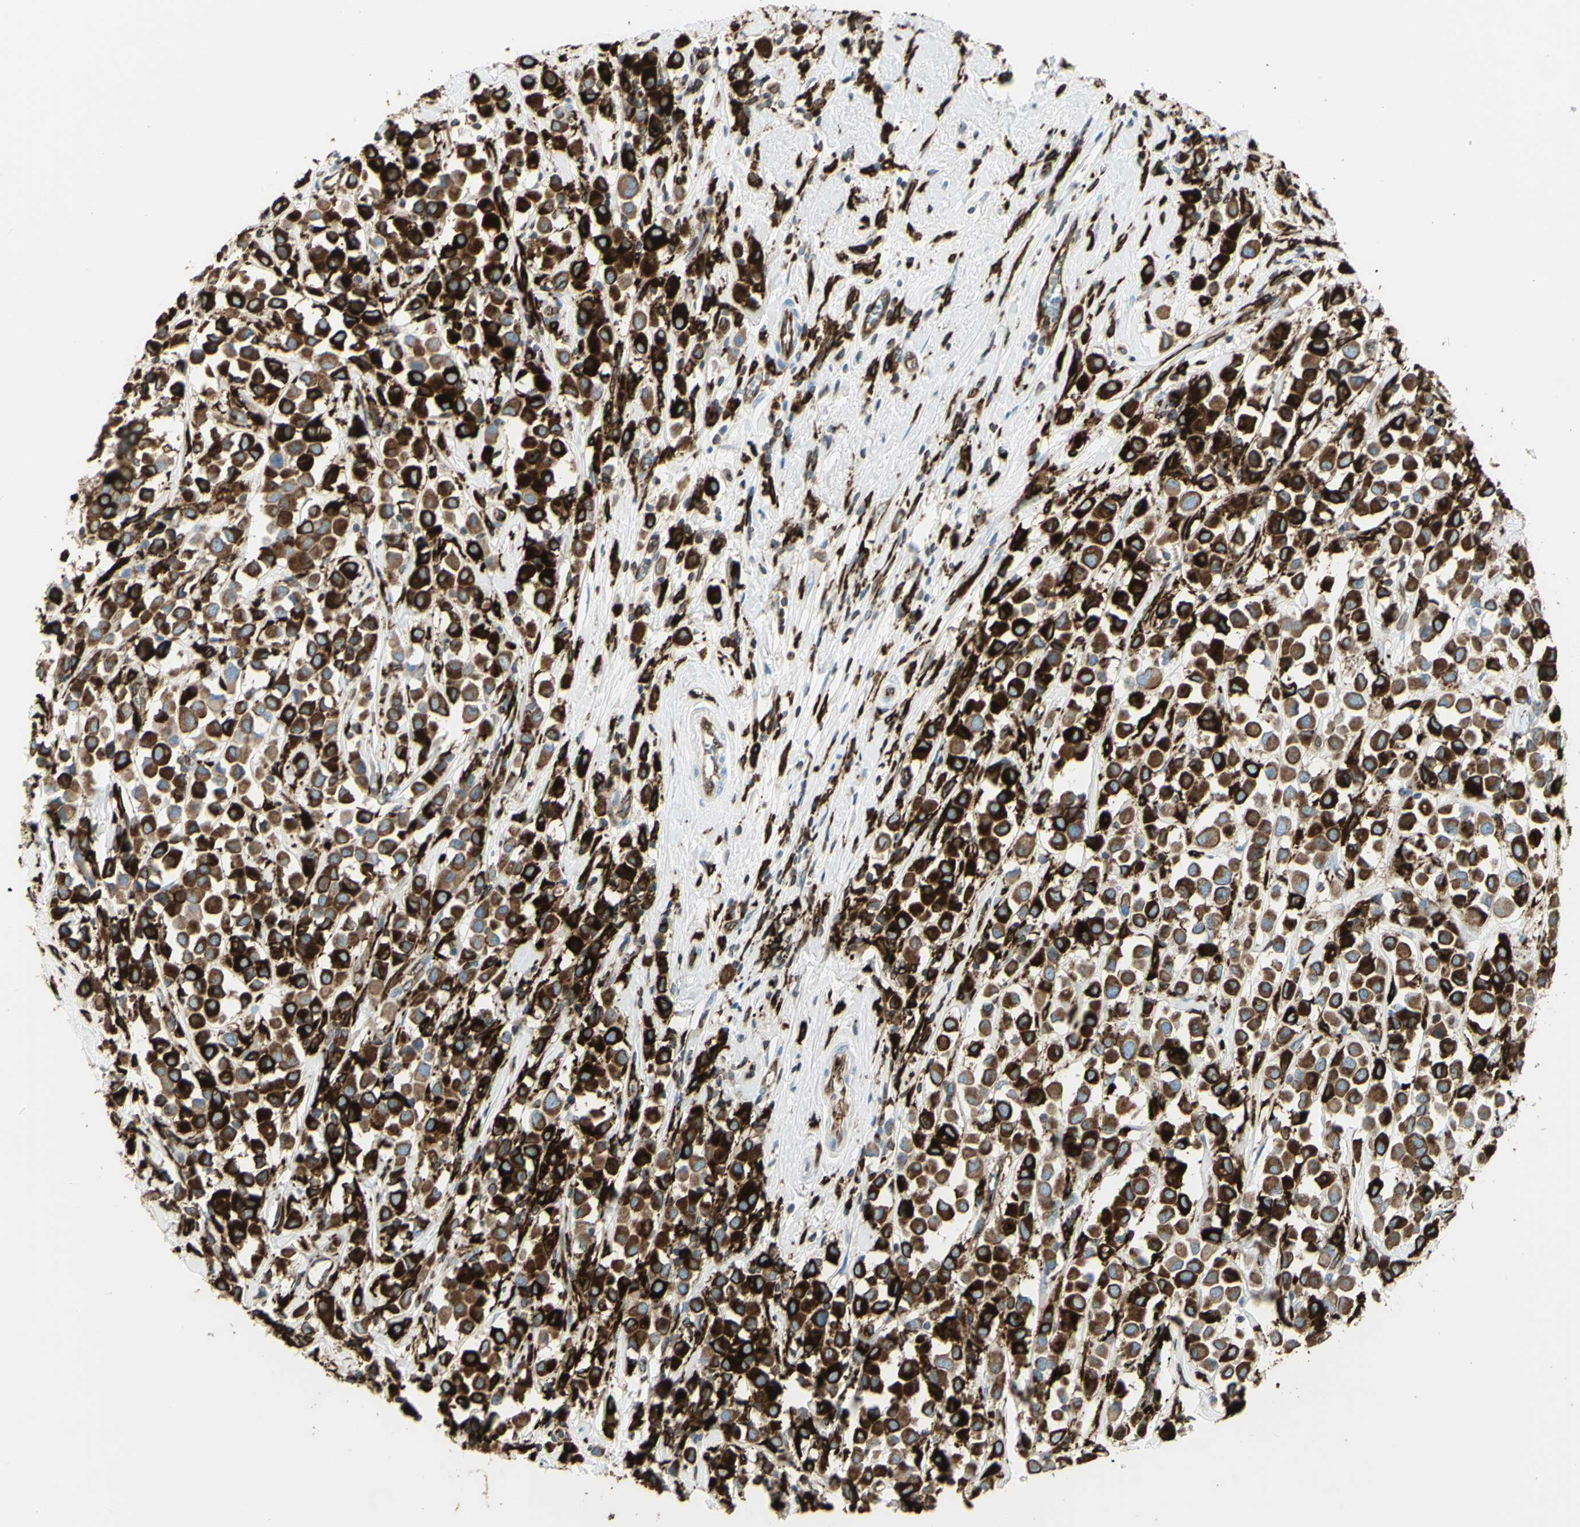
{"staining": {"intensity": "strong", "quantity": ">75%", "location": "cytoplasmic/membranous"}, "tissue": "breast cancer", "cell_type": "Tumor cells", "image_type": "cancer", "snomed": [{"axis": "morphology", "description": "Duct carcinoma"}, {"axis": "topography", "description": "Breast"}], "caption": "High-magnification brightfield microscopy of breast cancer stained with DAB (3,3'-diaminobenzidine) (brown) and counterstained with hematoxylin (blue). tumor cells exhibit strong cytoplasmic/membranous positivity is identified in approximately>75% of cells.", "gene": "CD74", "patient": {"sex": "female", "age": 61}}